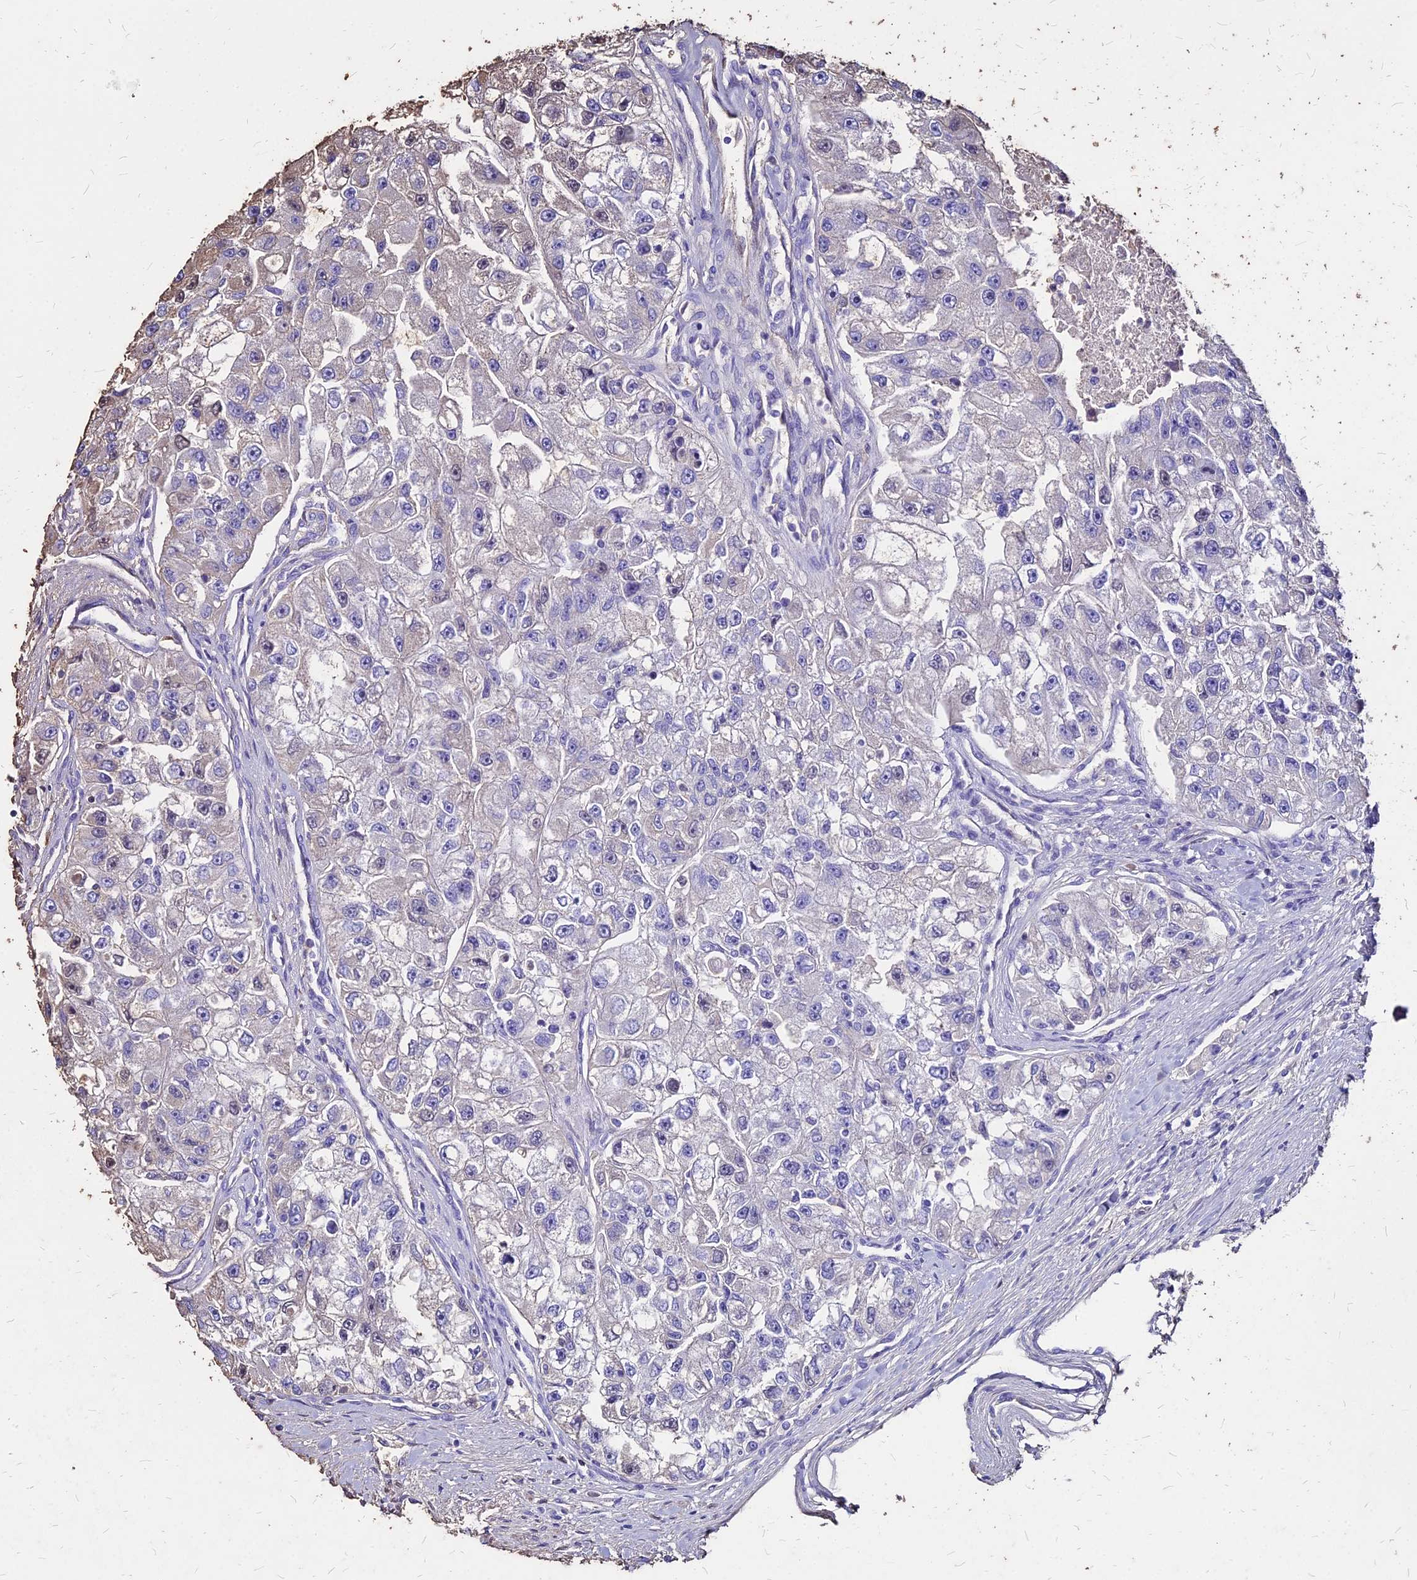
{"staining": {"intensity": "negative", "quantity": "none", "location": "none"}, "tissue": "renal cancer", "cell_type": "Tumor cells", "image_type": "cancer", "snomed": [{"axis": "morphology", "description": "Adenocarcinoma, NOS"}, {"axis": "topography", "description": "Kidney"}], "caption": "Protein analysis of adenocarcinoma (renal) displays no significant positivity in tumor cells.", "gene": "NME5", "patient": {"sex": "male", "age": 63}}